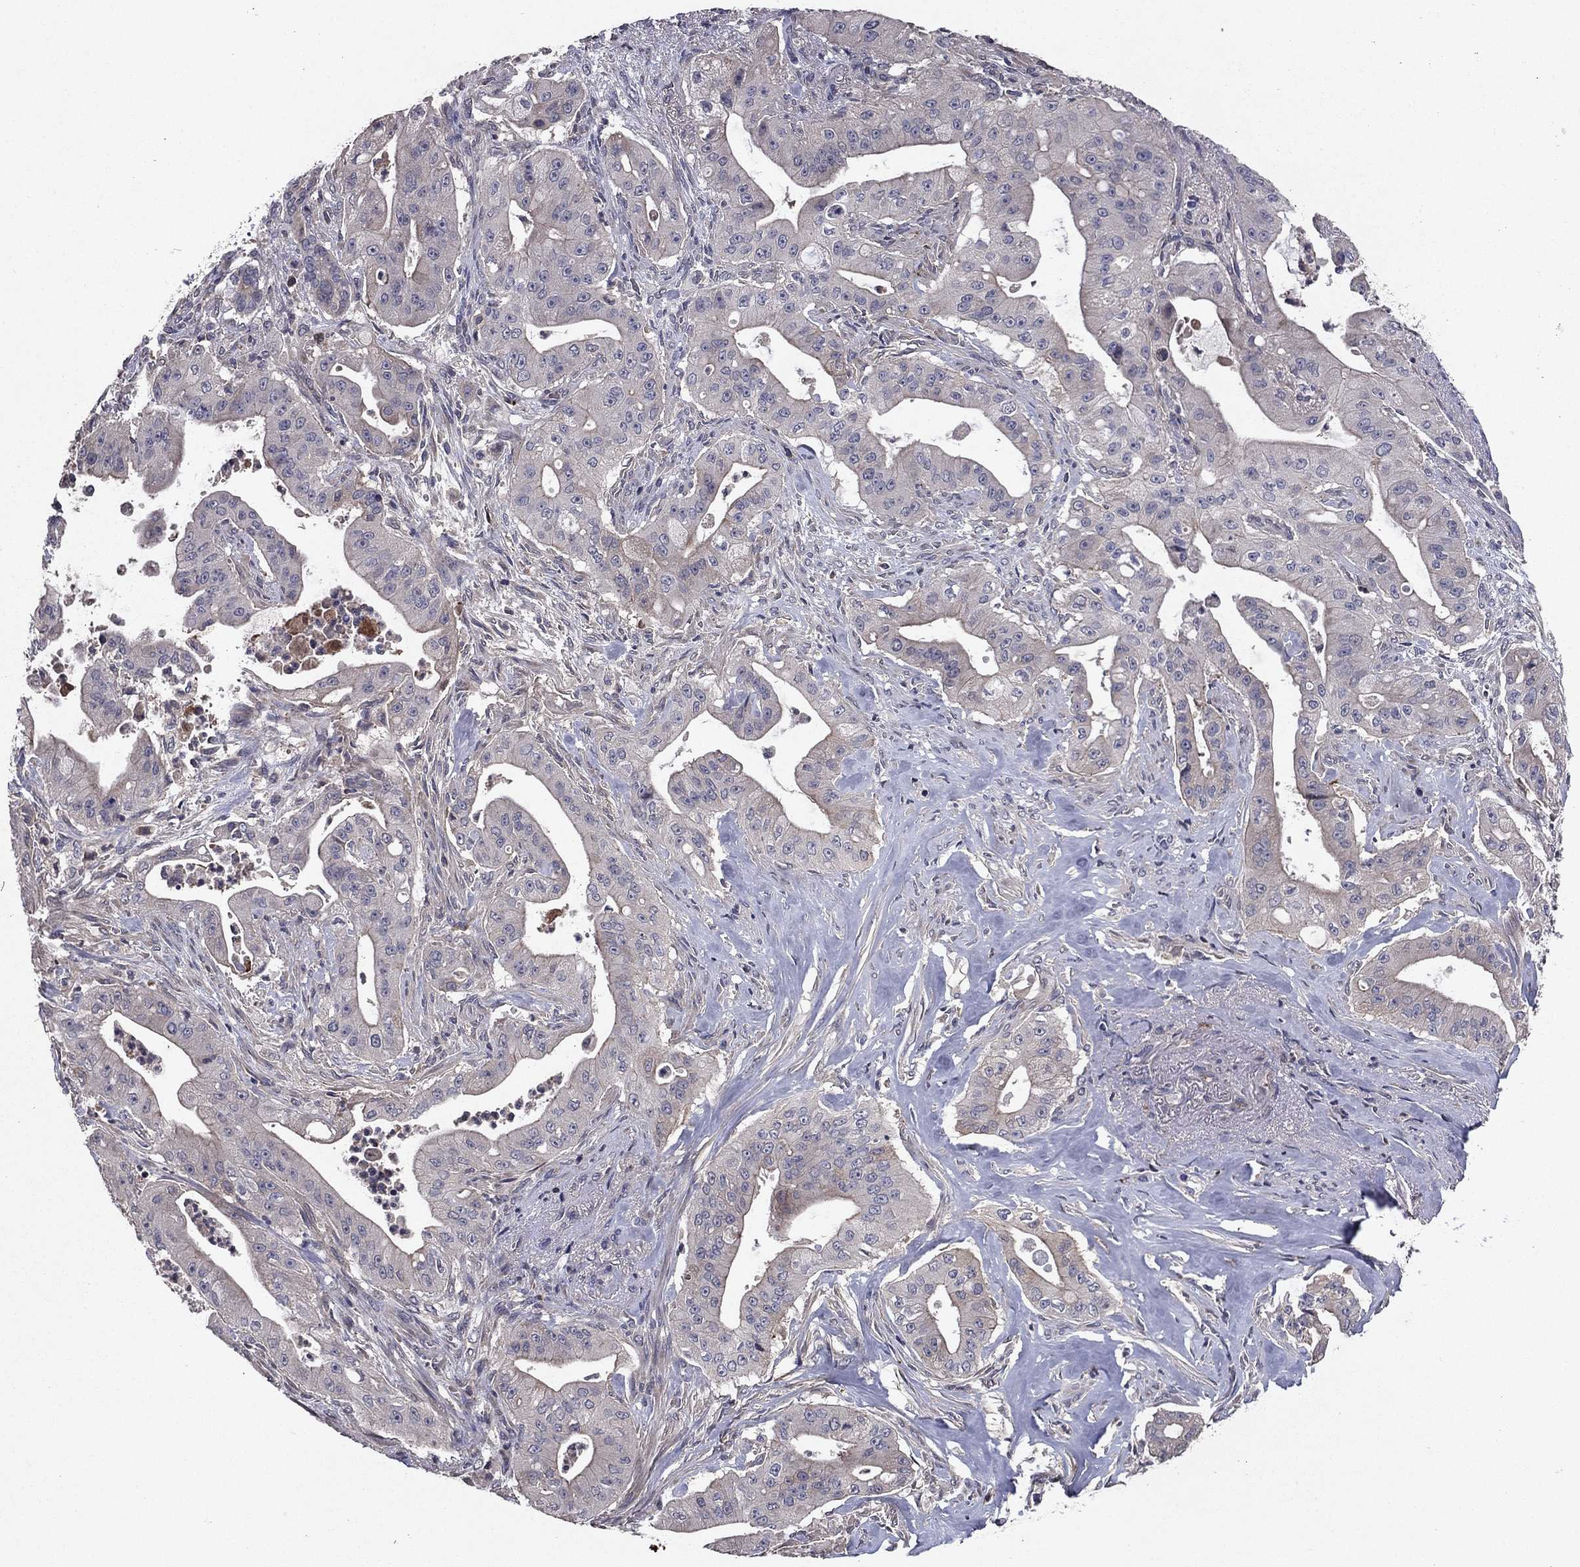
{"staining": {"intensity": "negative", "quantity": "none", "location": "none"}, "tissue": "pancreatic cancer", "cell_type": "Tumor cells", "image_type": "cancer", "snomed": [{"axis": "morphology", "description": "Normal tissue, NOS"}, {"axis": "morphology", "description": "Inflammation, NOS"}, {"axis": "morphology", "description": "Adenocarcinoma, NOS"}, {"axis": "topography", "description": "Pancreas"}], "caption": "This is an immunohistochemistry (IHC) image of pancreatic adenocarcinoma. There is no positivity in tumor cells.", "gene": "PROS1", "patient": {"sex": "male", "age": 57}}